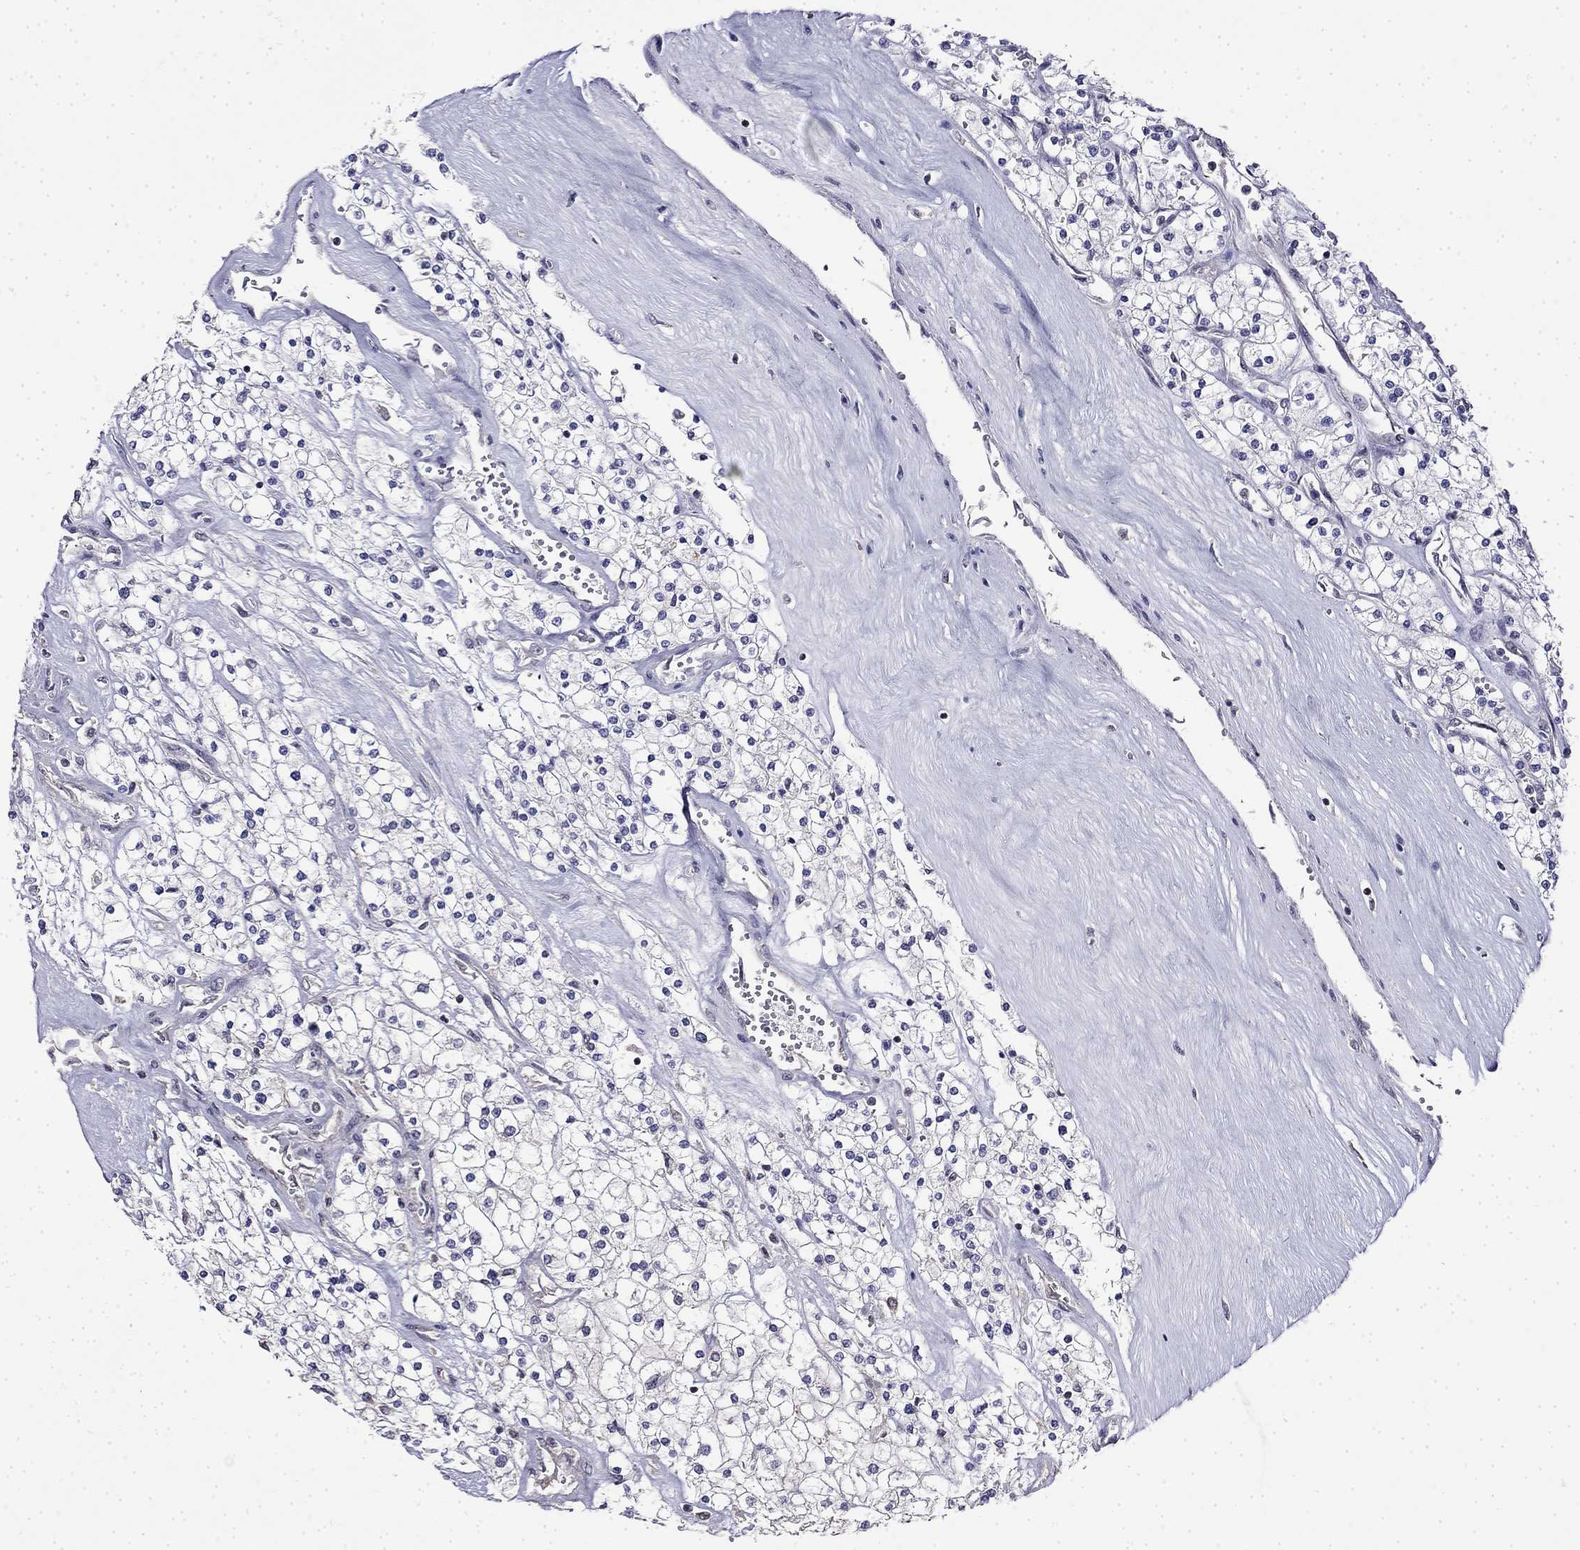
{"staining": {"intensity": "negative", "quantity": "none", "location": "none"}, "tissue": "renal cancer", "cell_type": "Tumor cells", "image_type": "cancer", "snomed": [{"axis": "morphology", "description": "Adenocarcinoma, NOS"}, {"axis": "topography", "description": "Kidney"}], "caption": "Micrograph shows no significant protein expression in tumor cells of renal adenocarcinoma.", "gene": "GUCA1B", "patient": {"sex": "male", "age": 80}}